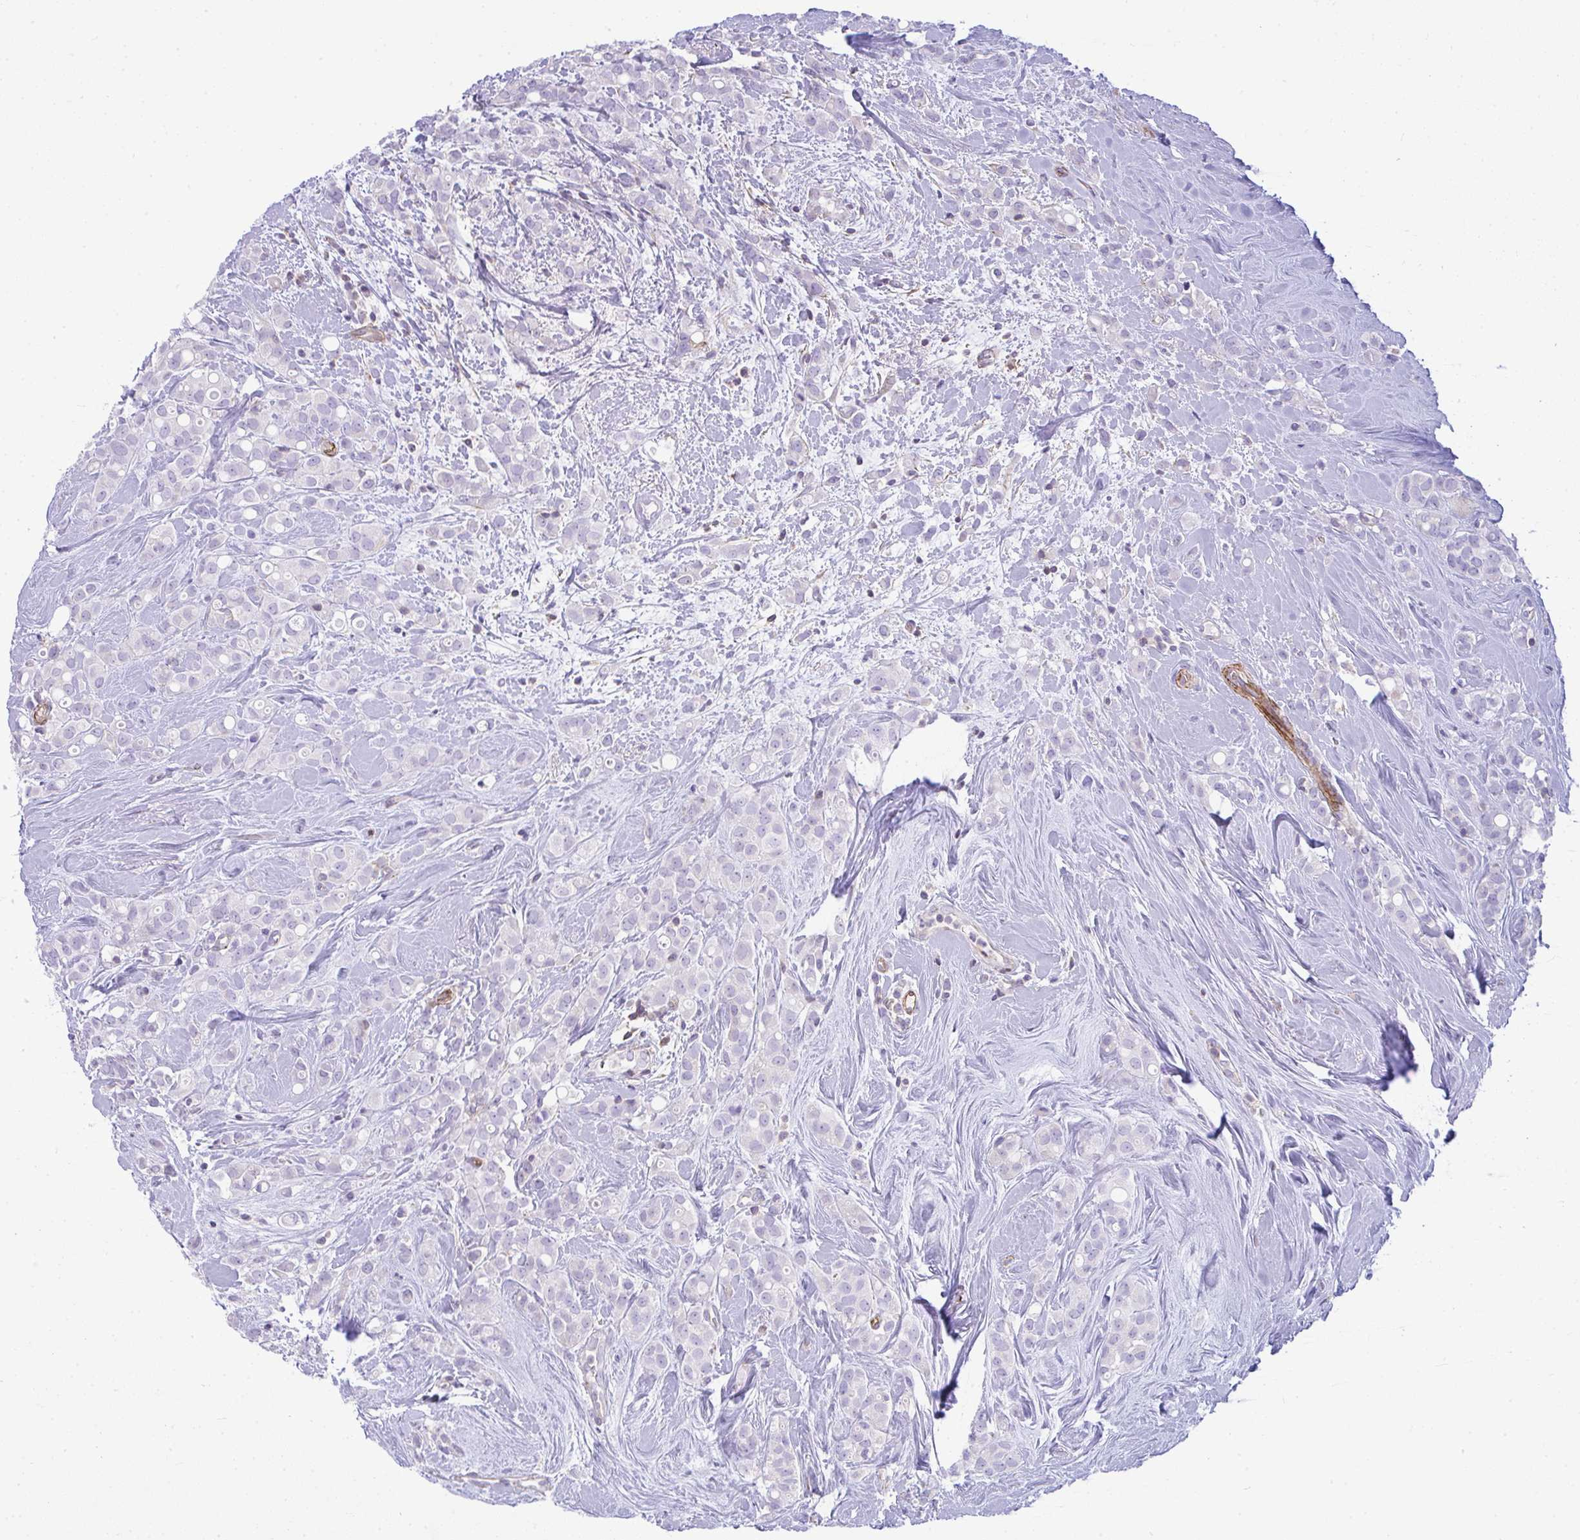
{"staining": {"intensity": "negative", "quantity": "none", "location": "none"}, "tissue": "breast cancer", "cell_type": "Tumor cells", "image_type": "cancer", "snomed": [{"axis": "morphology", "description": "Lobular carcinoma"}, {"axis": "topography", "description": "Breast"}], "caption": "High magnification brightfield microscopy of breast cancer stained with DAB (3,3'-diaminobenzidine) (brown) and counterstained with hematoxylin (blue): tumor cells show no significant positivity.", "gene": "CDRT15", "patient": {"sex": "female", "age": 68}}